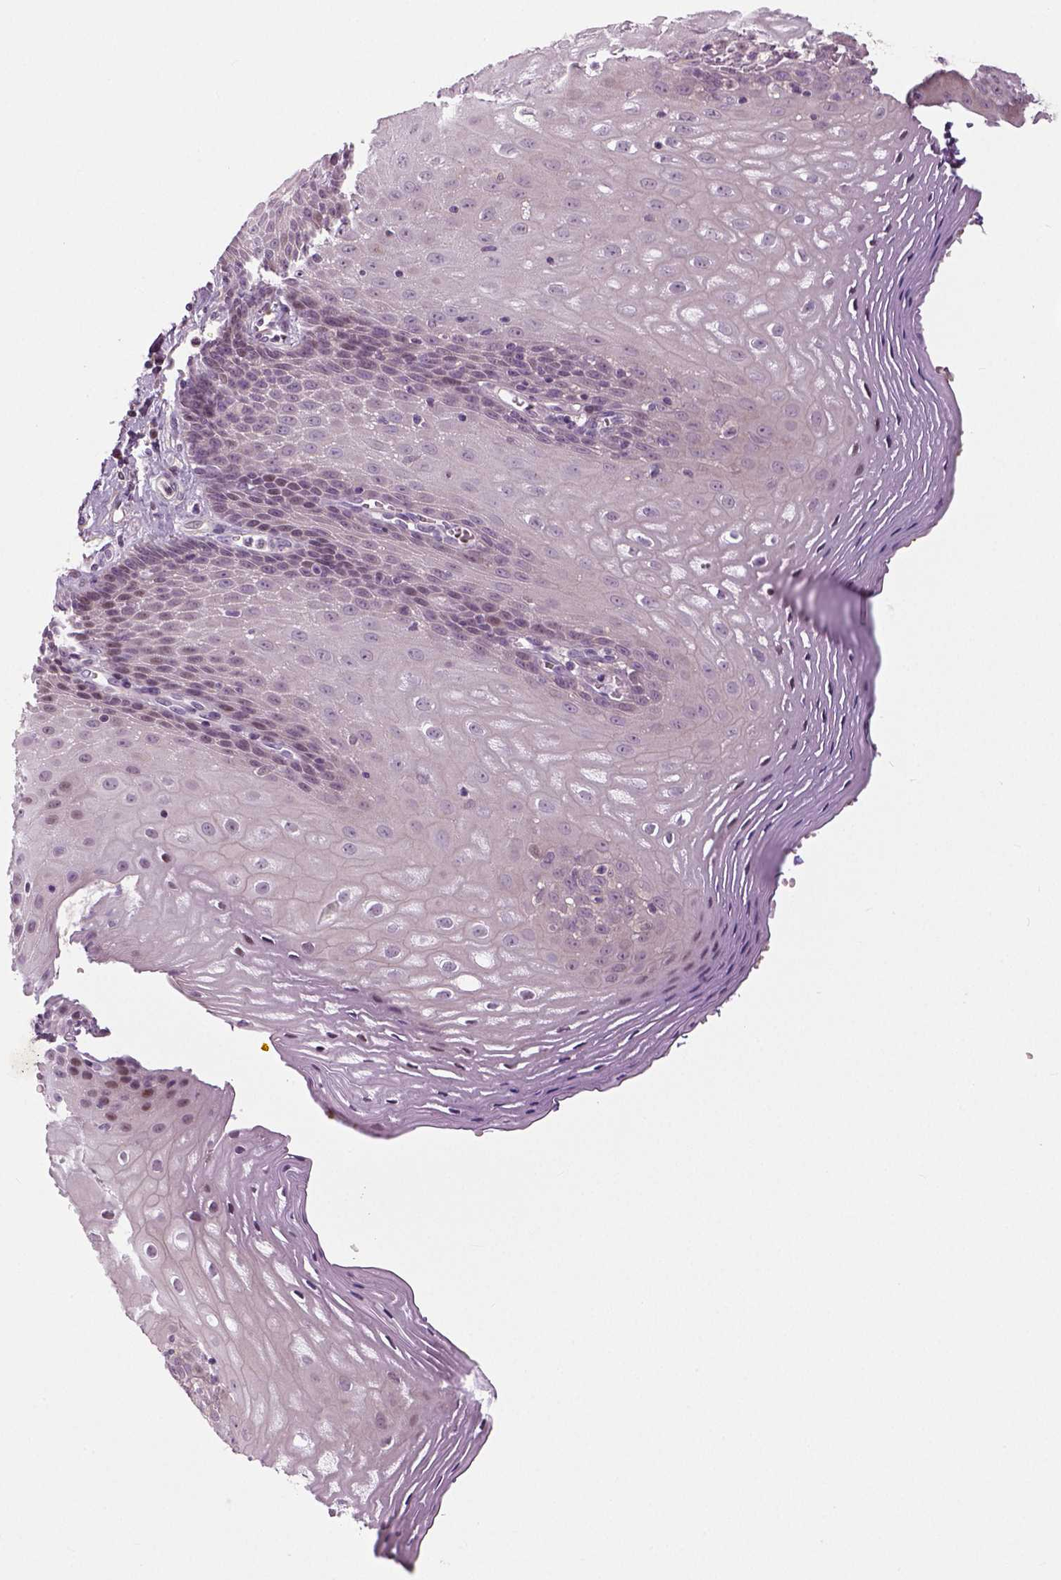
{"staining": {"intensity": "negative", "quantity": "none", "location": "none"}, "tissue": "esophagus", "cell_type": "Squamous epithelial cells", "image_type": "normal", "snomed": [{"axis": "morphology", "description": "Normal tissue, NOS"}, {"axis": "topography", "description": "Esophagus"}], "caption": "This is an IHC image of normal human esophagus. There is no positivity in squamous epithelial cells.", "gene": "NECAB1", "patient": {"sex": "female", "age": 68}}